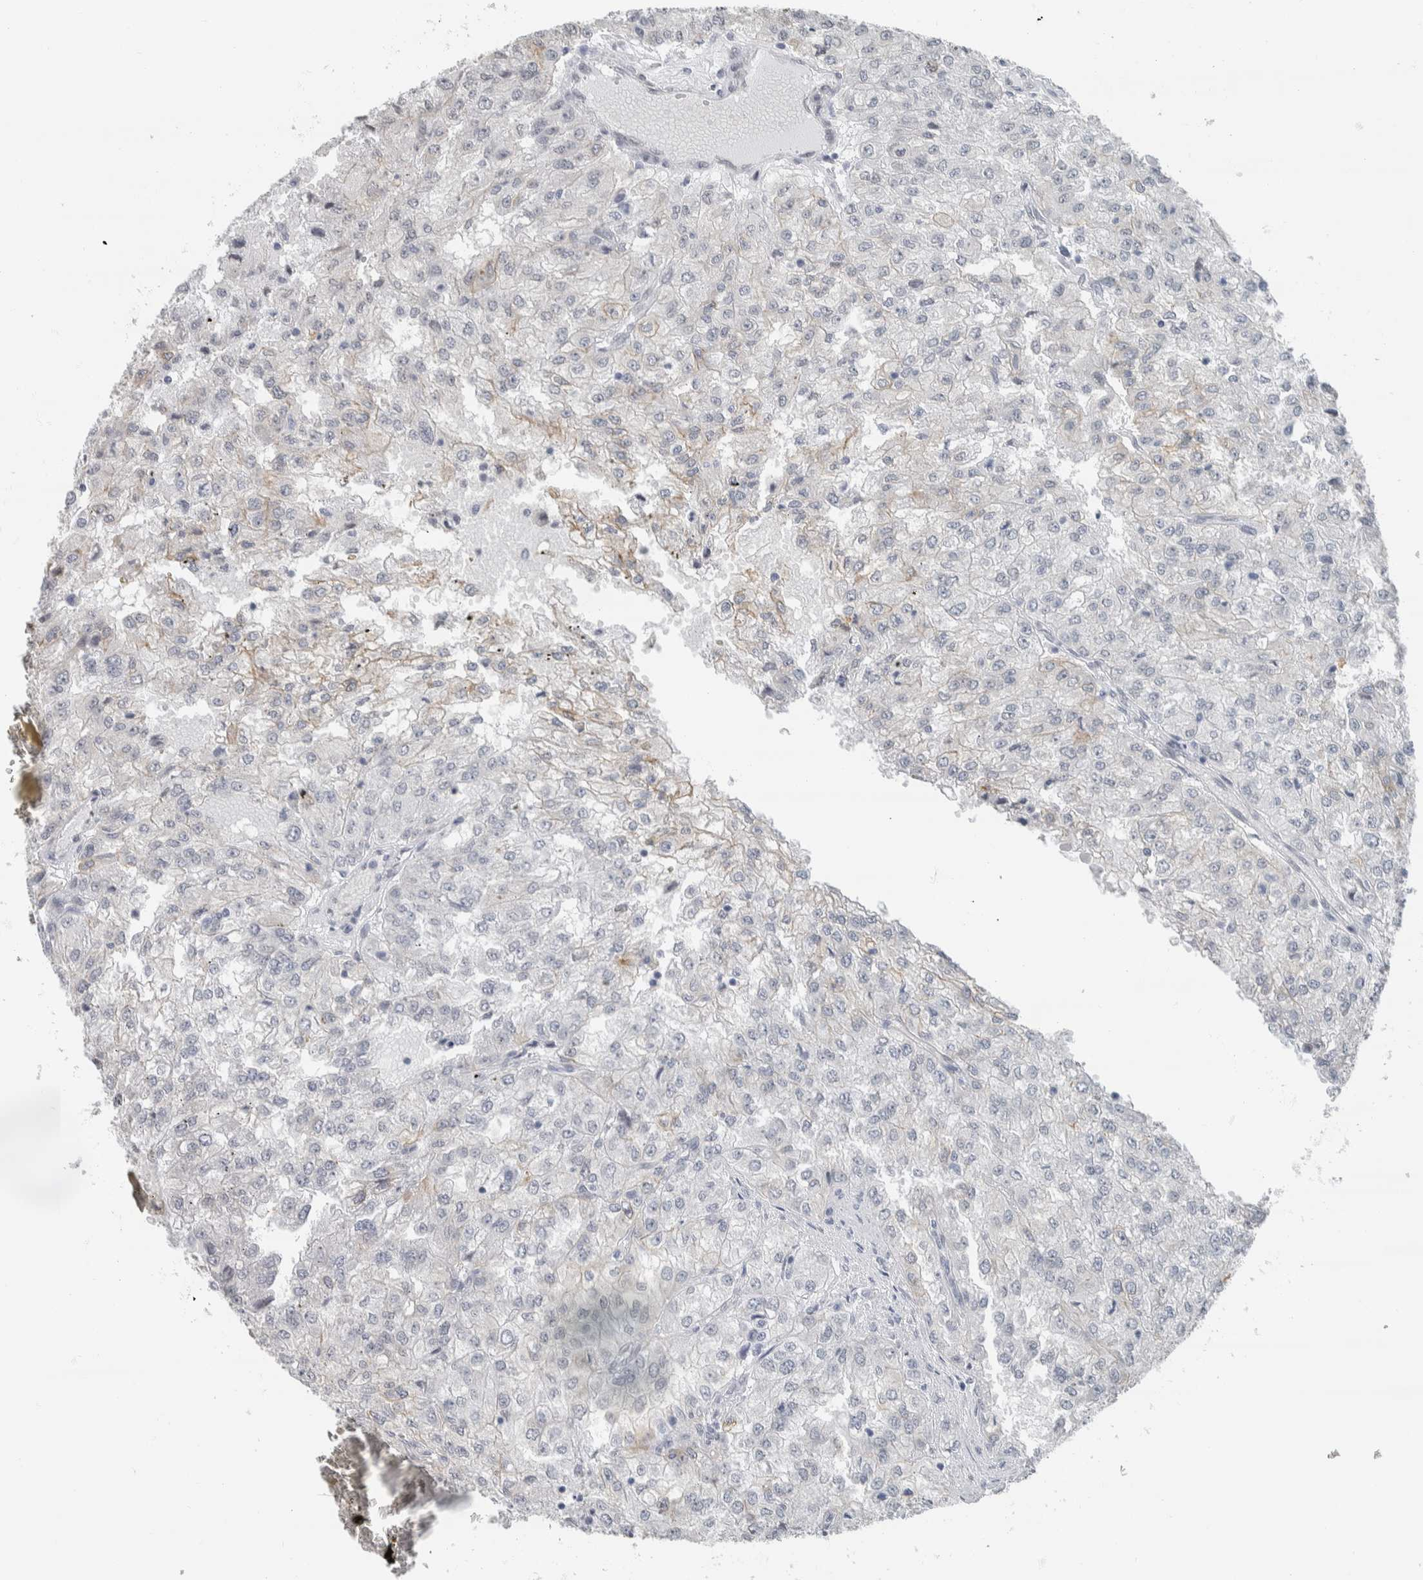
{"staining": {"intensity": "weak", "quantity": "<25%", "location": "cytoplasmic/membranous"}, "tissue": "renal cancer", "cell_type": "Tumor cells", "image_type": "cancer", "snomed": [{"axis": "morphology", "description": "Adenocarcinoma, NOS"}, {"axis": "topography", "description": "Kidney"}], "caption": "Immunohistochemical staining of human renal cancer reveals no significant staining in tumor cells.", "gene": "NEFM", "patient": {"sex": "female", "age": 54}}